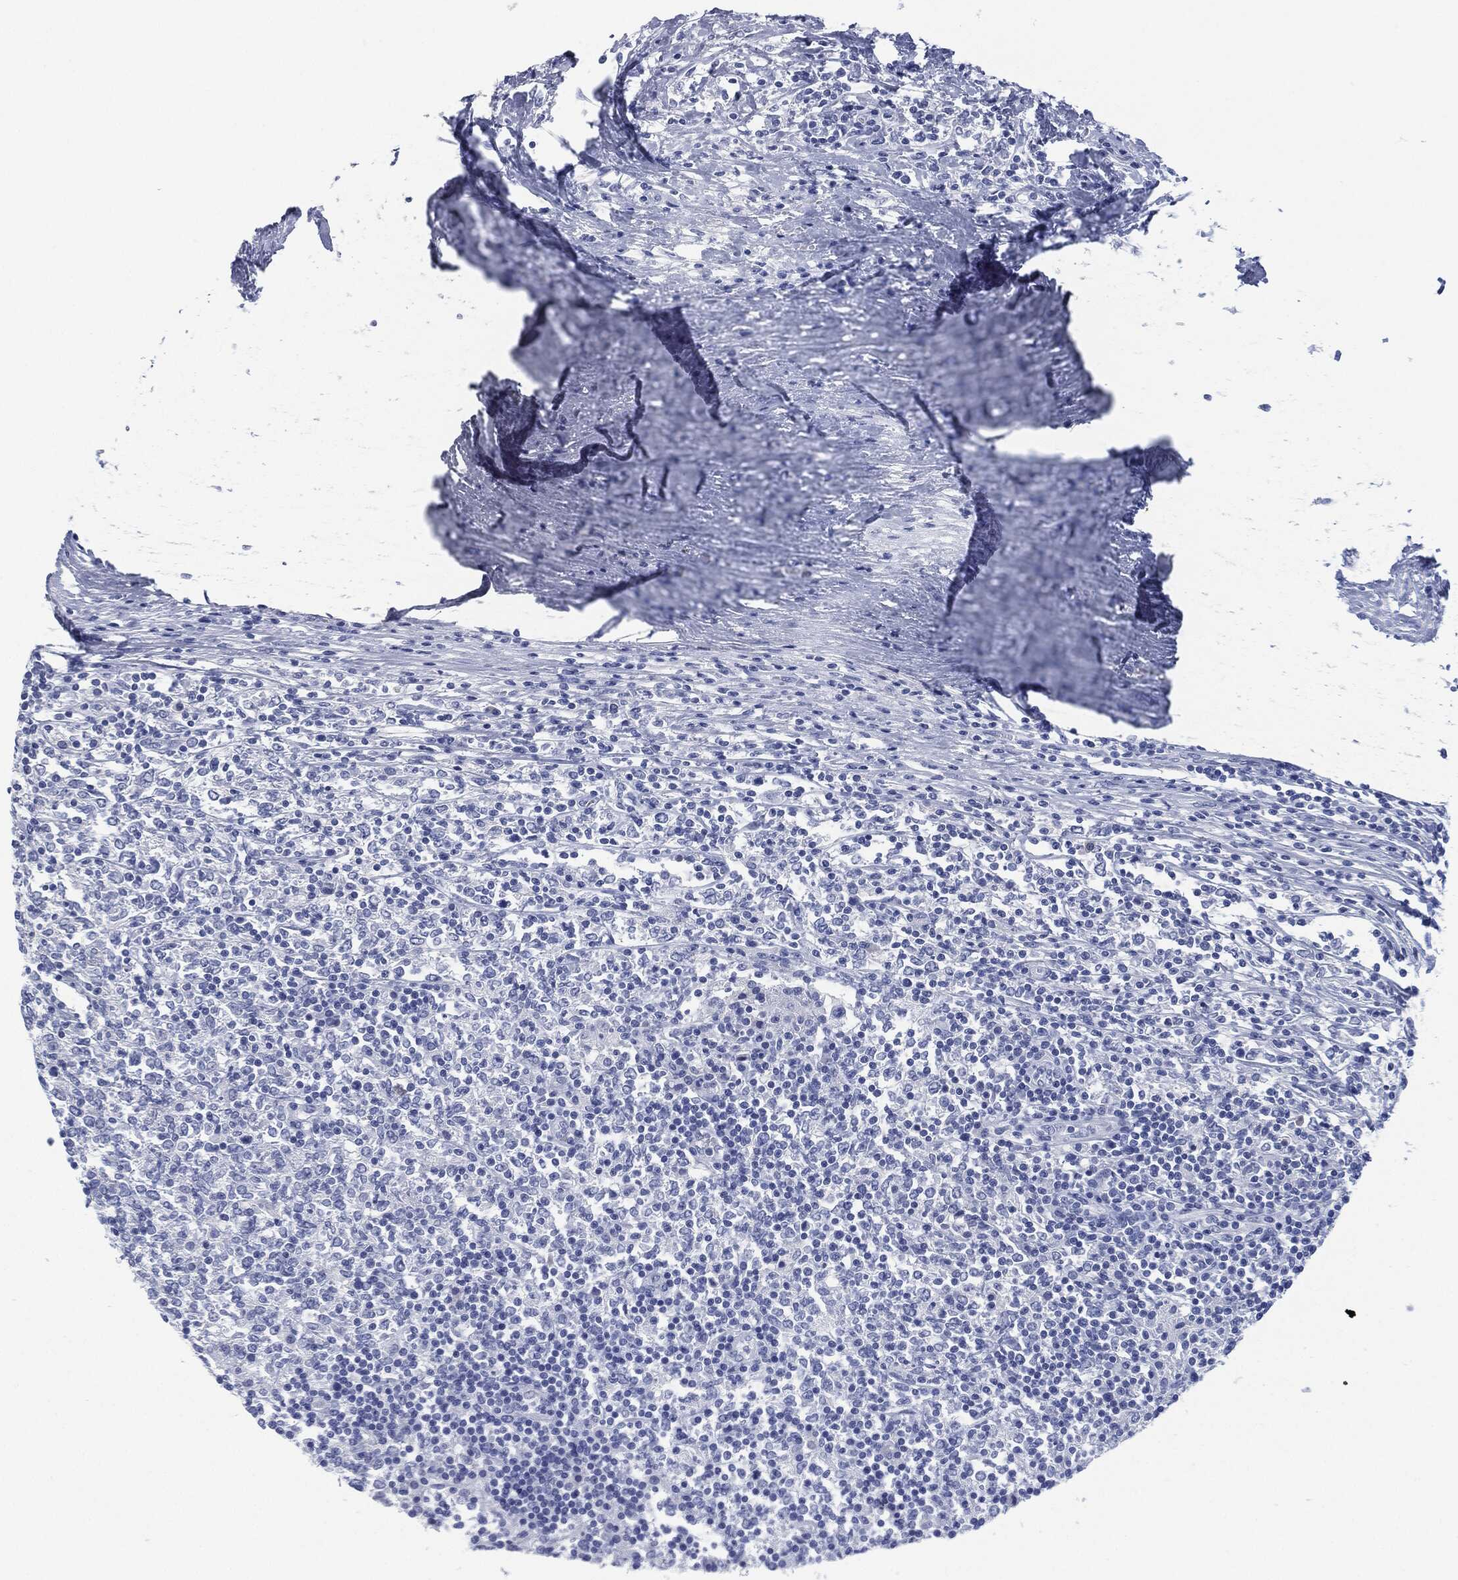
{"staining": {"intensity": "negative", "quantity": "none", "location": "none"}, "tissue": "lymphoma", "cell_type": "Tumor cells", "image_type": "cancer", "snomed": [{"axis": "morphology", "description": "Malignant lymphoma, non-Hodgkin's type, High grade"}, {"axis": "topography", "description": "Lymph node"}], "caption": "This image is of lymphoma stained with IHC to label a protein in brown with the nuclei are counter-stained blue. There is no staining in tumor cells. Brightfield microscopy of IHC stained with DAB (brown) and hematoxylin (blue), captured at high magnification.", "gene": "MUC16", "patient": {"sex": "female", "age": 84}}